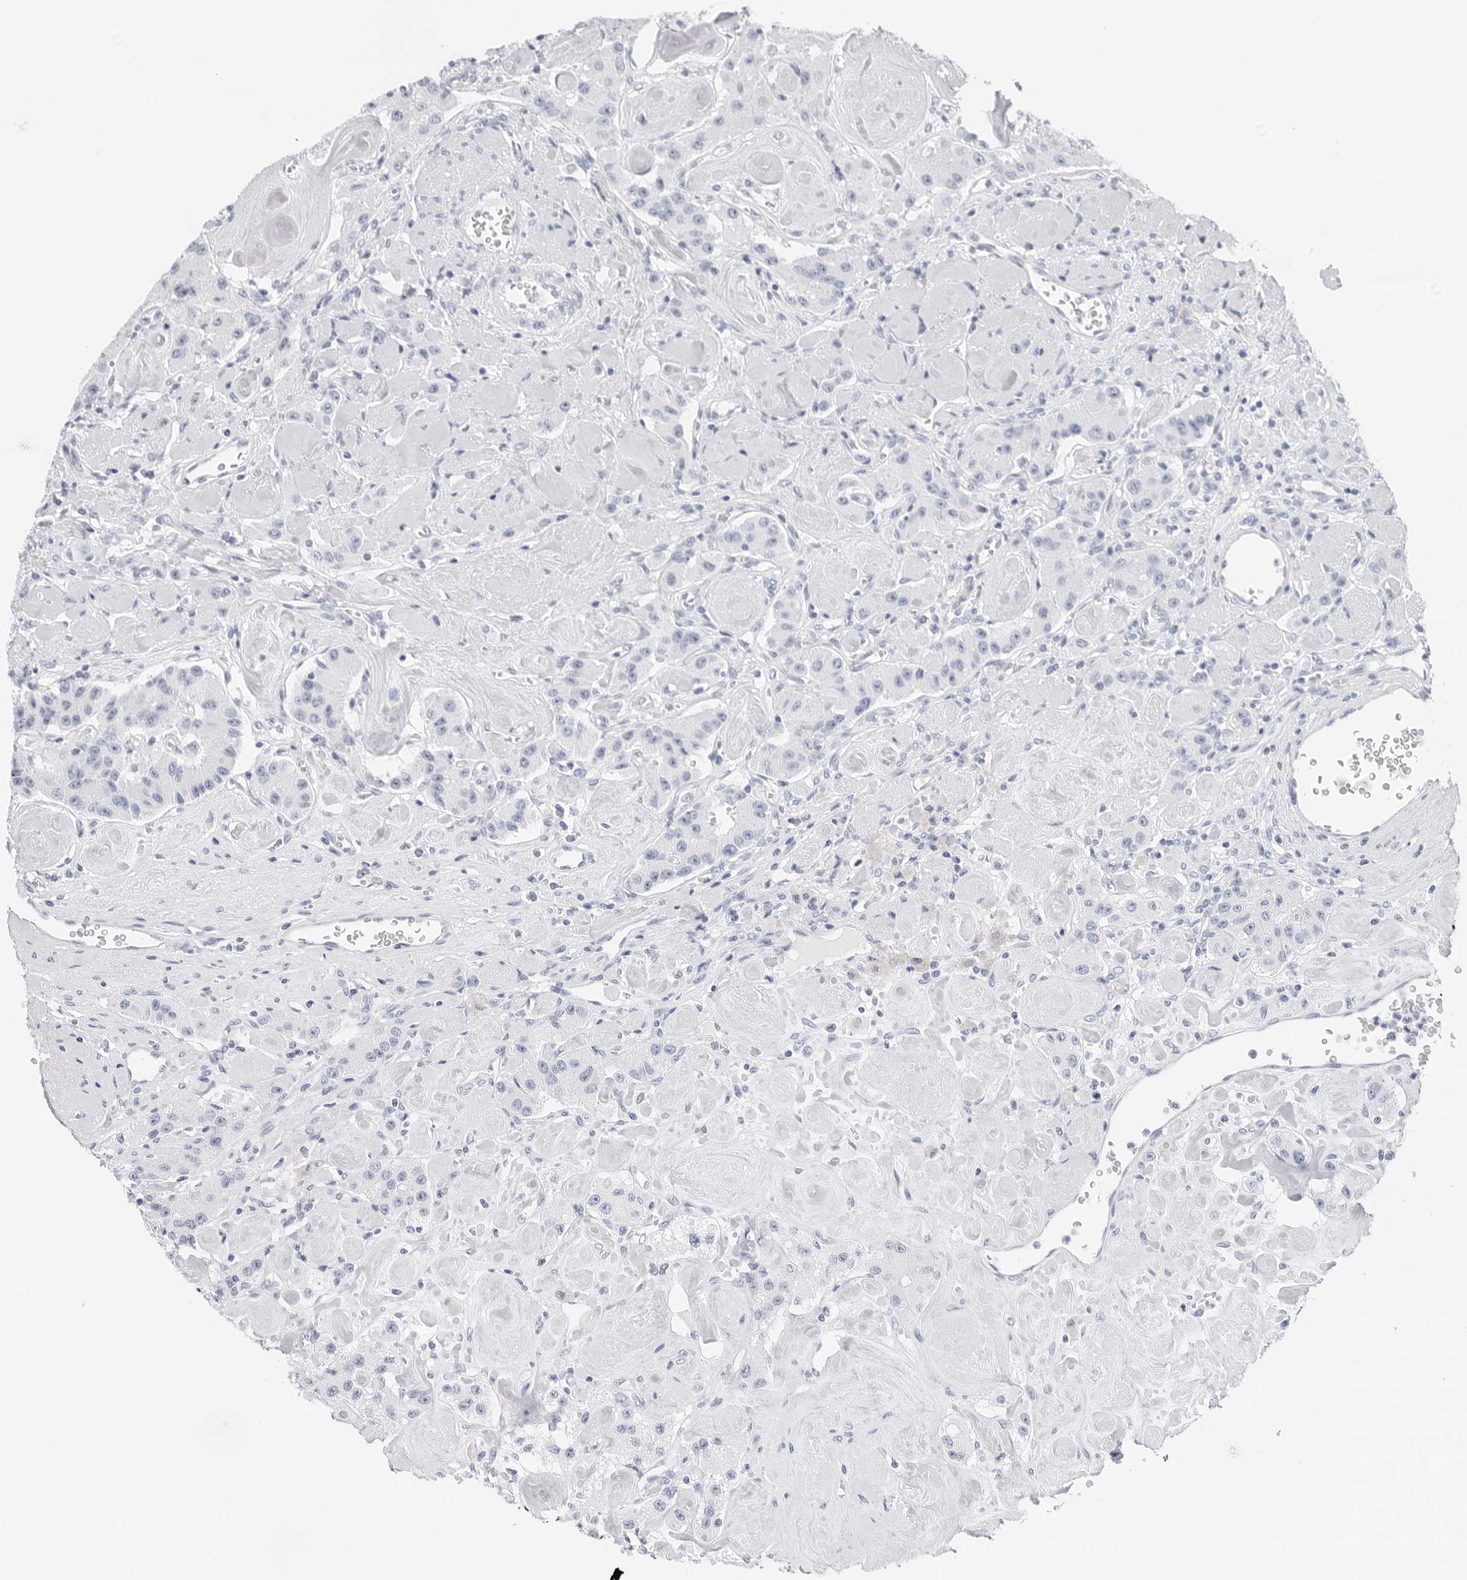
{"staining": {"intensity": "negative", "quantity": "none", "location": "none"}, "tissue": "carcinoid", "cell_type": "Tumor cells", "image_type": "cancer", "snomed": [{"axis": "morphology", "description": "Carcinoid, malignant, NOS"}, {"axis": "topography", "description": "Pancreas"}], "caption": "The micrograph demonstrates no staining of tumor cells in carcinoid (malignant). (DAB immunohistochemistry with hematoxylin counter stain).", "gene": "SLC19A1", "patient": {"sex": "male", "age": 41}}